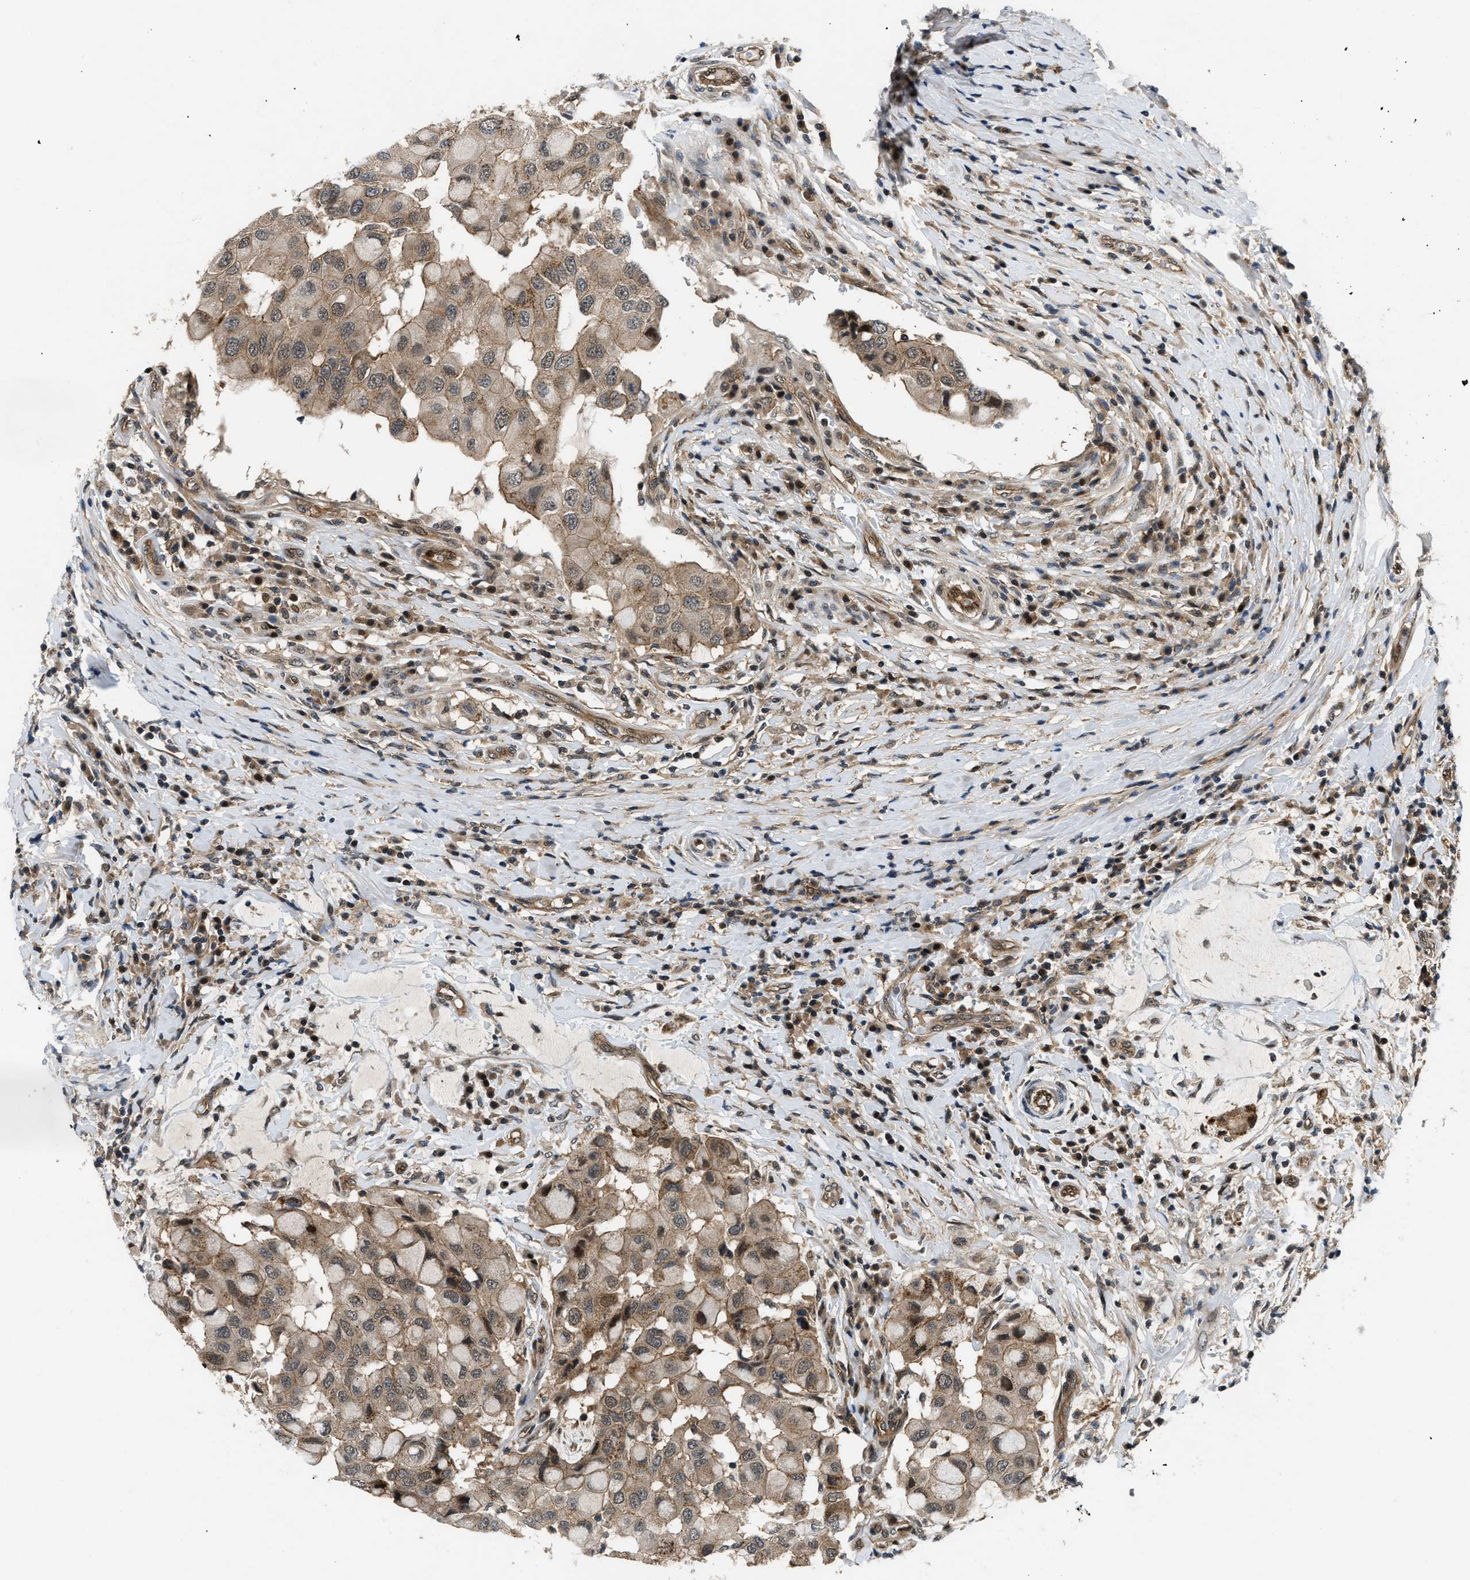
{"staining": {"intensity": "weak", "quantity": "25%-75%", "location": "cytoplasmic/membranous"}, "tissue": "breast cancer", "cell_type": "Tumor cells", "image_type": "cancer", "snomed": [{"axis": "morphology", "description": "Duct carcinoma"}, {"axis": "topography", "description": "Breast"}], "caption": "IHC micrograph of human breast cancer stained for a protein (brown), which displays low levels of weak cytoplasmic/membranous positivity in approximately 25%-75% of tumor cells.", "gene": "COPS2", "patient": {"sex": "female", "age": 27}}